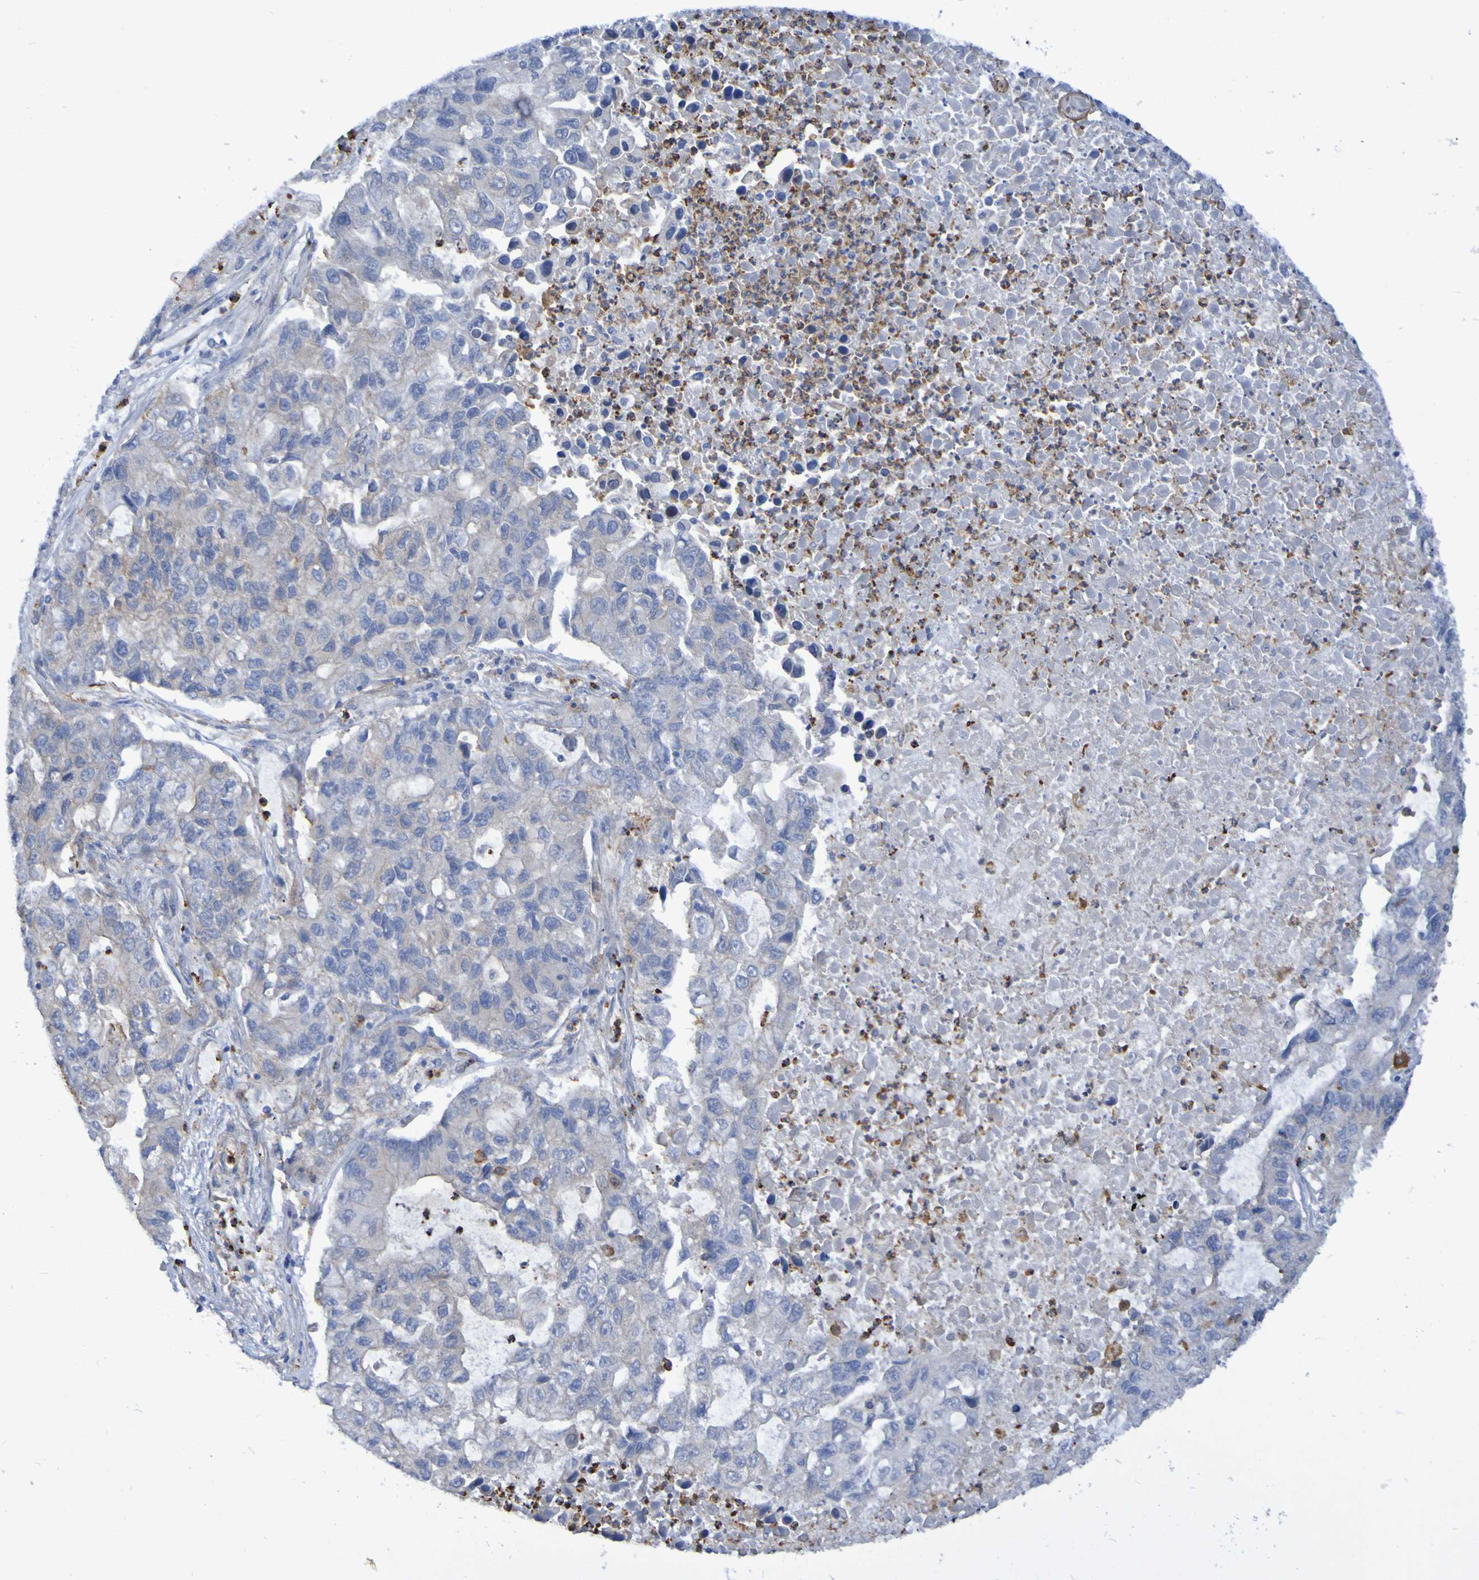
{"staining": {"intensity": "negative", "quantity": "none", "location": "none"}, "tissue": "lung cancer", "cell_type": "Tumor cells", "image_type": "cancer", "snomed": [{"axis": "morphology", "description": "Adenocarcinoma, NOS"}, {"axis": "topography", "description": "Lung"}], "caption": "This is an IHC photomicrograph of lung cancer (adenocarcinoma). There is no expression in tumor cells.", "gene": "SCRG1", "patient": {"sex": "female", "age": 51}}